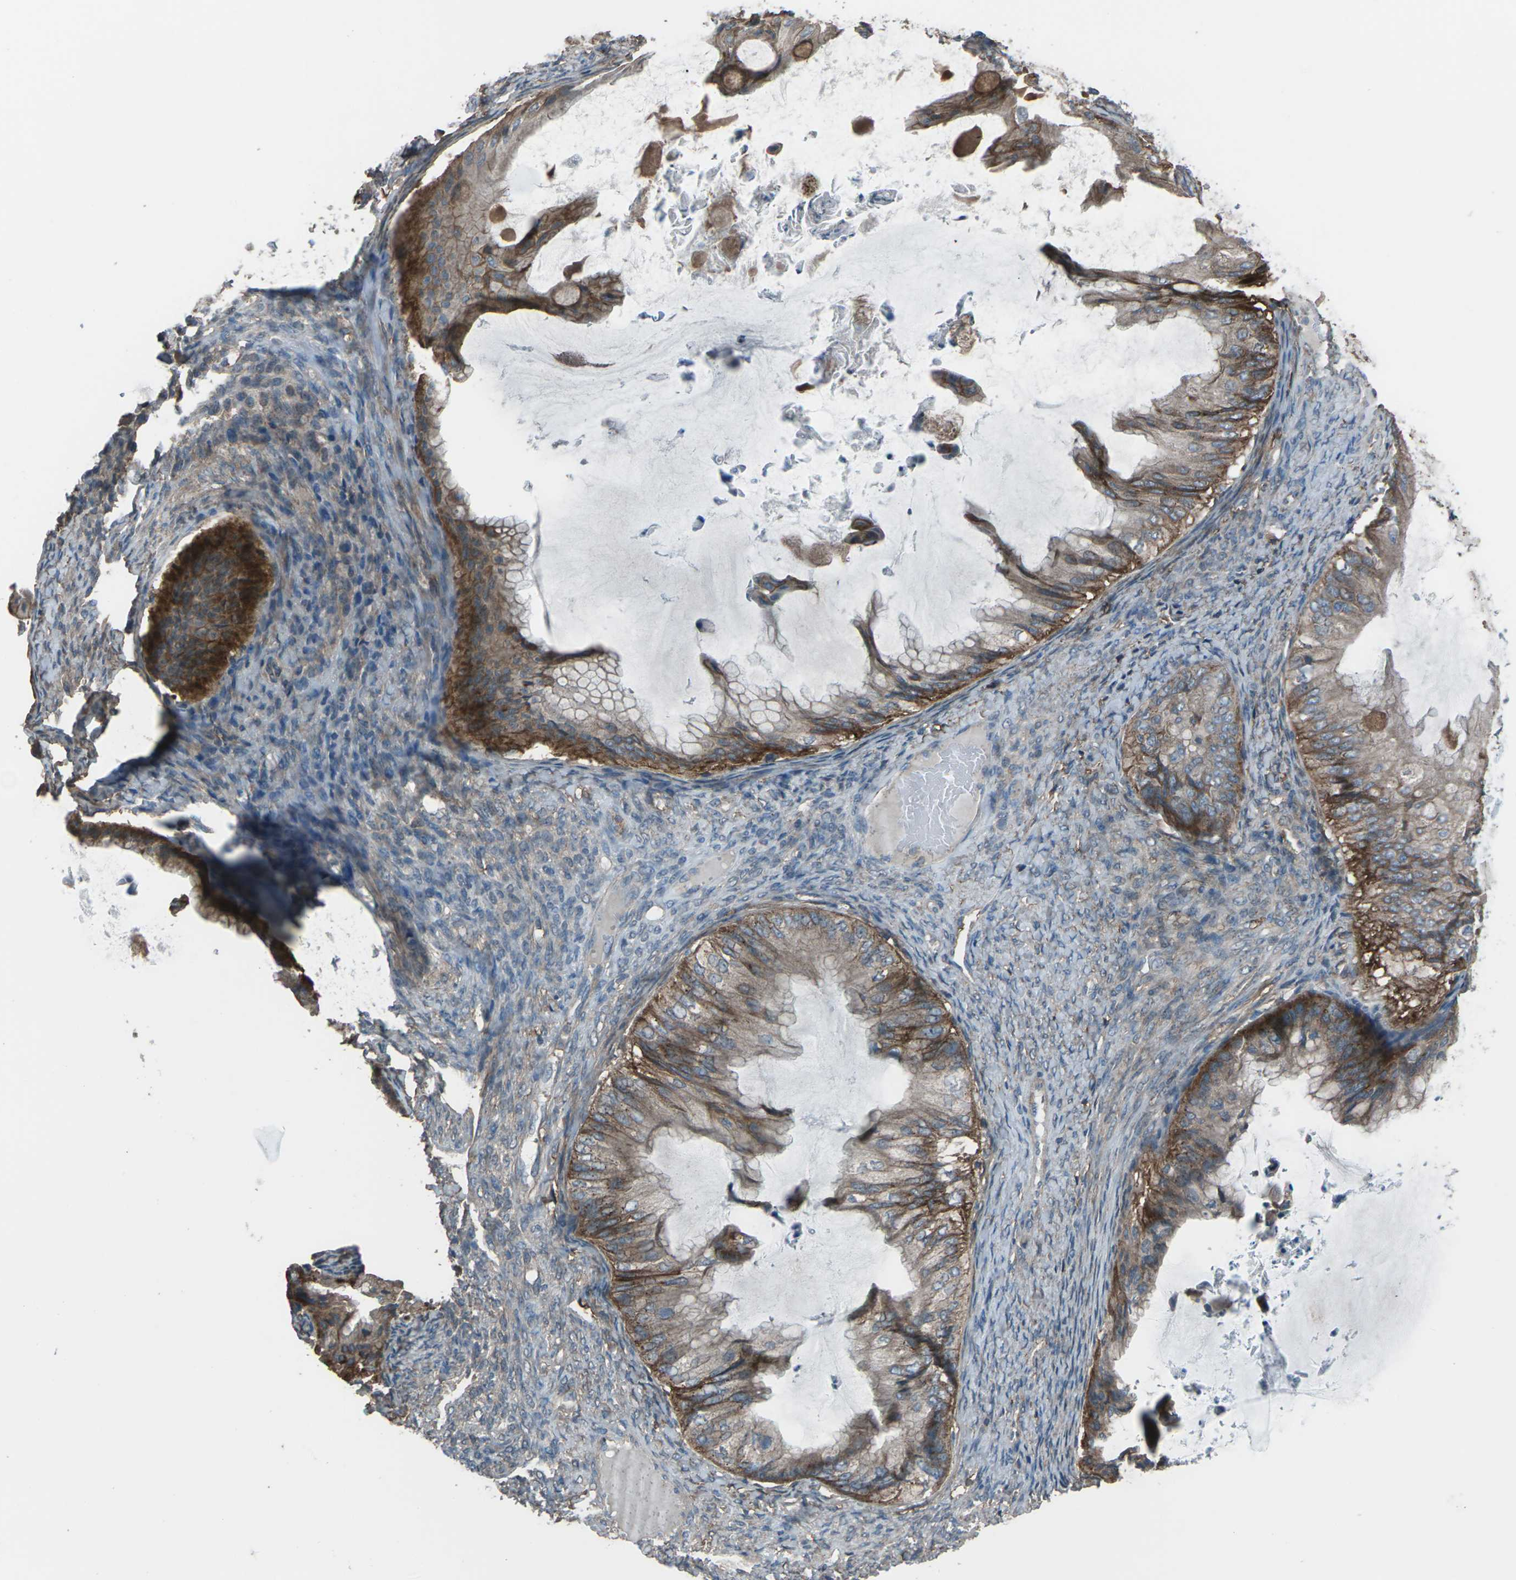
{"staining": {"intensity": "moderate", "quantity": ">75%", "location": "cytoplasmic/membranous"}, "tissue": "ovarian cancer", "cell_type": "Tumor cells", "image_type": "cancer", "snomed": [{"axis": "morphology", "description": "Cystadenocarcinoma, mucinous, NOS"}, {"axis": "topography", "description": "Ovary"}], "caption": "Protein positivity by IHC reveals moderate cytoplasmic/membranous expression in about >75% of tumor cells in ovarian cancer (mucinous cystadenocarcinoma). The staining was performed using DAB to visualize the protein expression in brown, while the nuclei were stained in blue with hematoxylin (Magnification: 20x).", "gene": "CMTM4", "patient": {"sex": "female", "age": 61}}